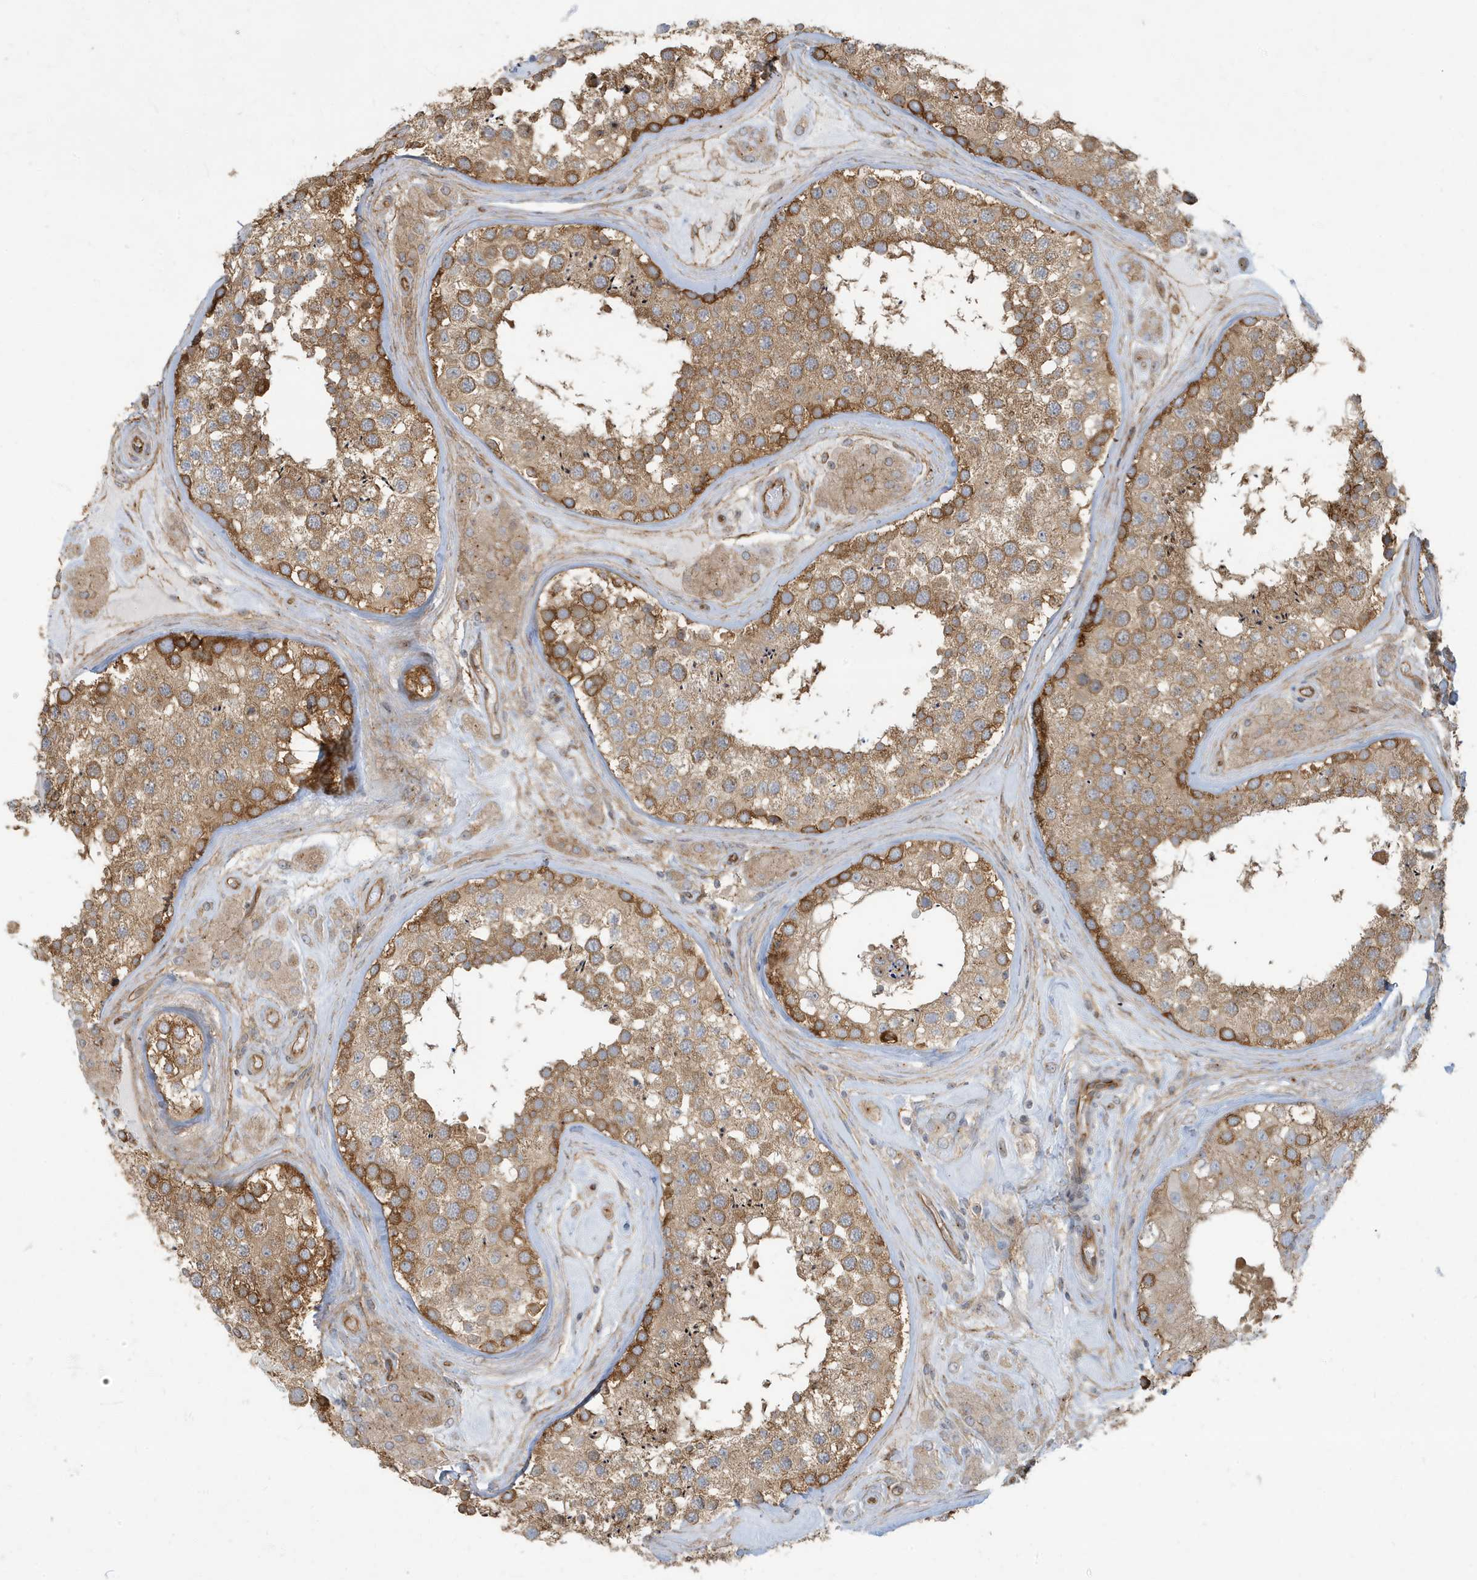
{"staining": {"intensity": "moderate", "quantity": ">75%", "location": "cytoplasmic/membranous"}, "tissue": "testis", "cell_type": "Cells in seminiferous ducts", "image_type": "normal", "snomed": [{"axis": "morphology", "description": "Normal tissue, NOS"}, {"axis": "topography", "description": "Testis"}], "caption": "Testis stained with DAB (3,3'-diaminobenzidine) immunohistochemistry (IHC) reveals medium levels of moderate cytoplasmic/membranous positivity in approximately >75% of cells in seminiferous ducts. (DAB (3,3'-diaminobenzidine) = brown stain, brightfield microscopy at high magnification).", "gene": "ATP23", "patient": {"sex": "male", "age": 46}}